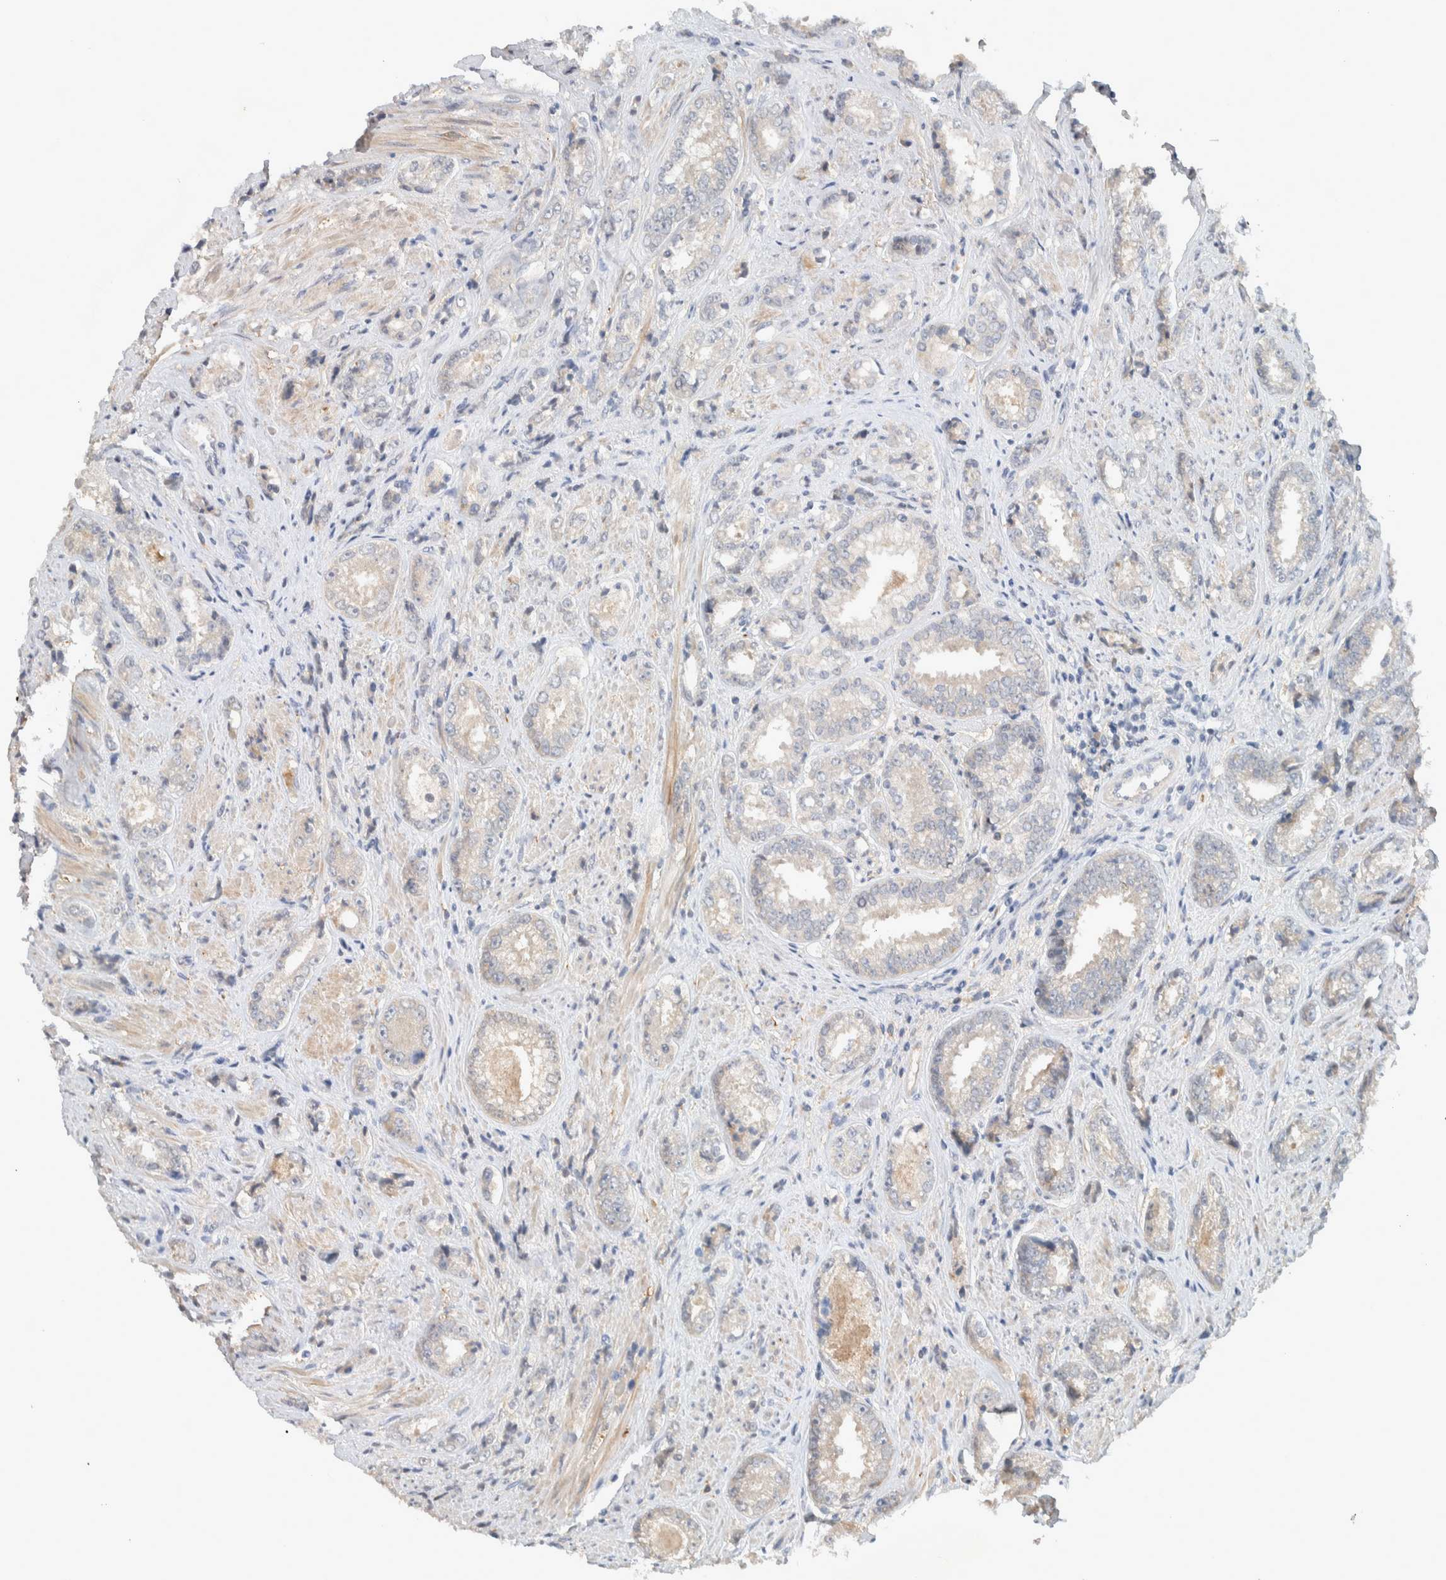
{"staining": {"intensity": "weak", "quantity": "<25%", "location": "cytoplasmic/membranous"}, "tissue": "prostate cancer", "cell_type": "Tumor cells", "image_type": "cancer", "snomed": [{"axis": "morphology", "description": "Adenocarcinoma, High grade"}, {"axis": "topography", "description": "Prostate"}], "caption": "IHC histopathology image of neoplastic tissue: human prostate cancer stained with DAB (3,3'-diaminobenzidine) demonstrates no significant protein expression in tumor cells. (Immunohistochemistry, brightfield microscopy, high magnification).", "gene": "DEPTOR", "patient": {"sex": "male", "age": 61}}